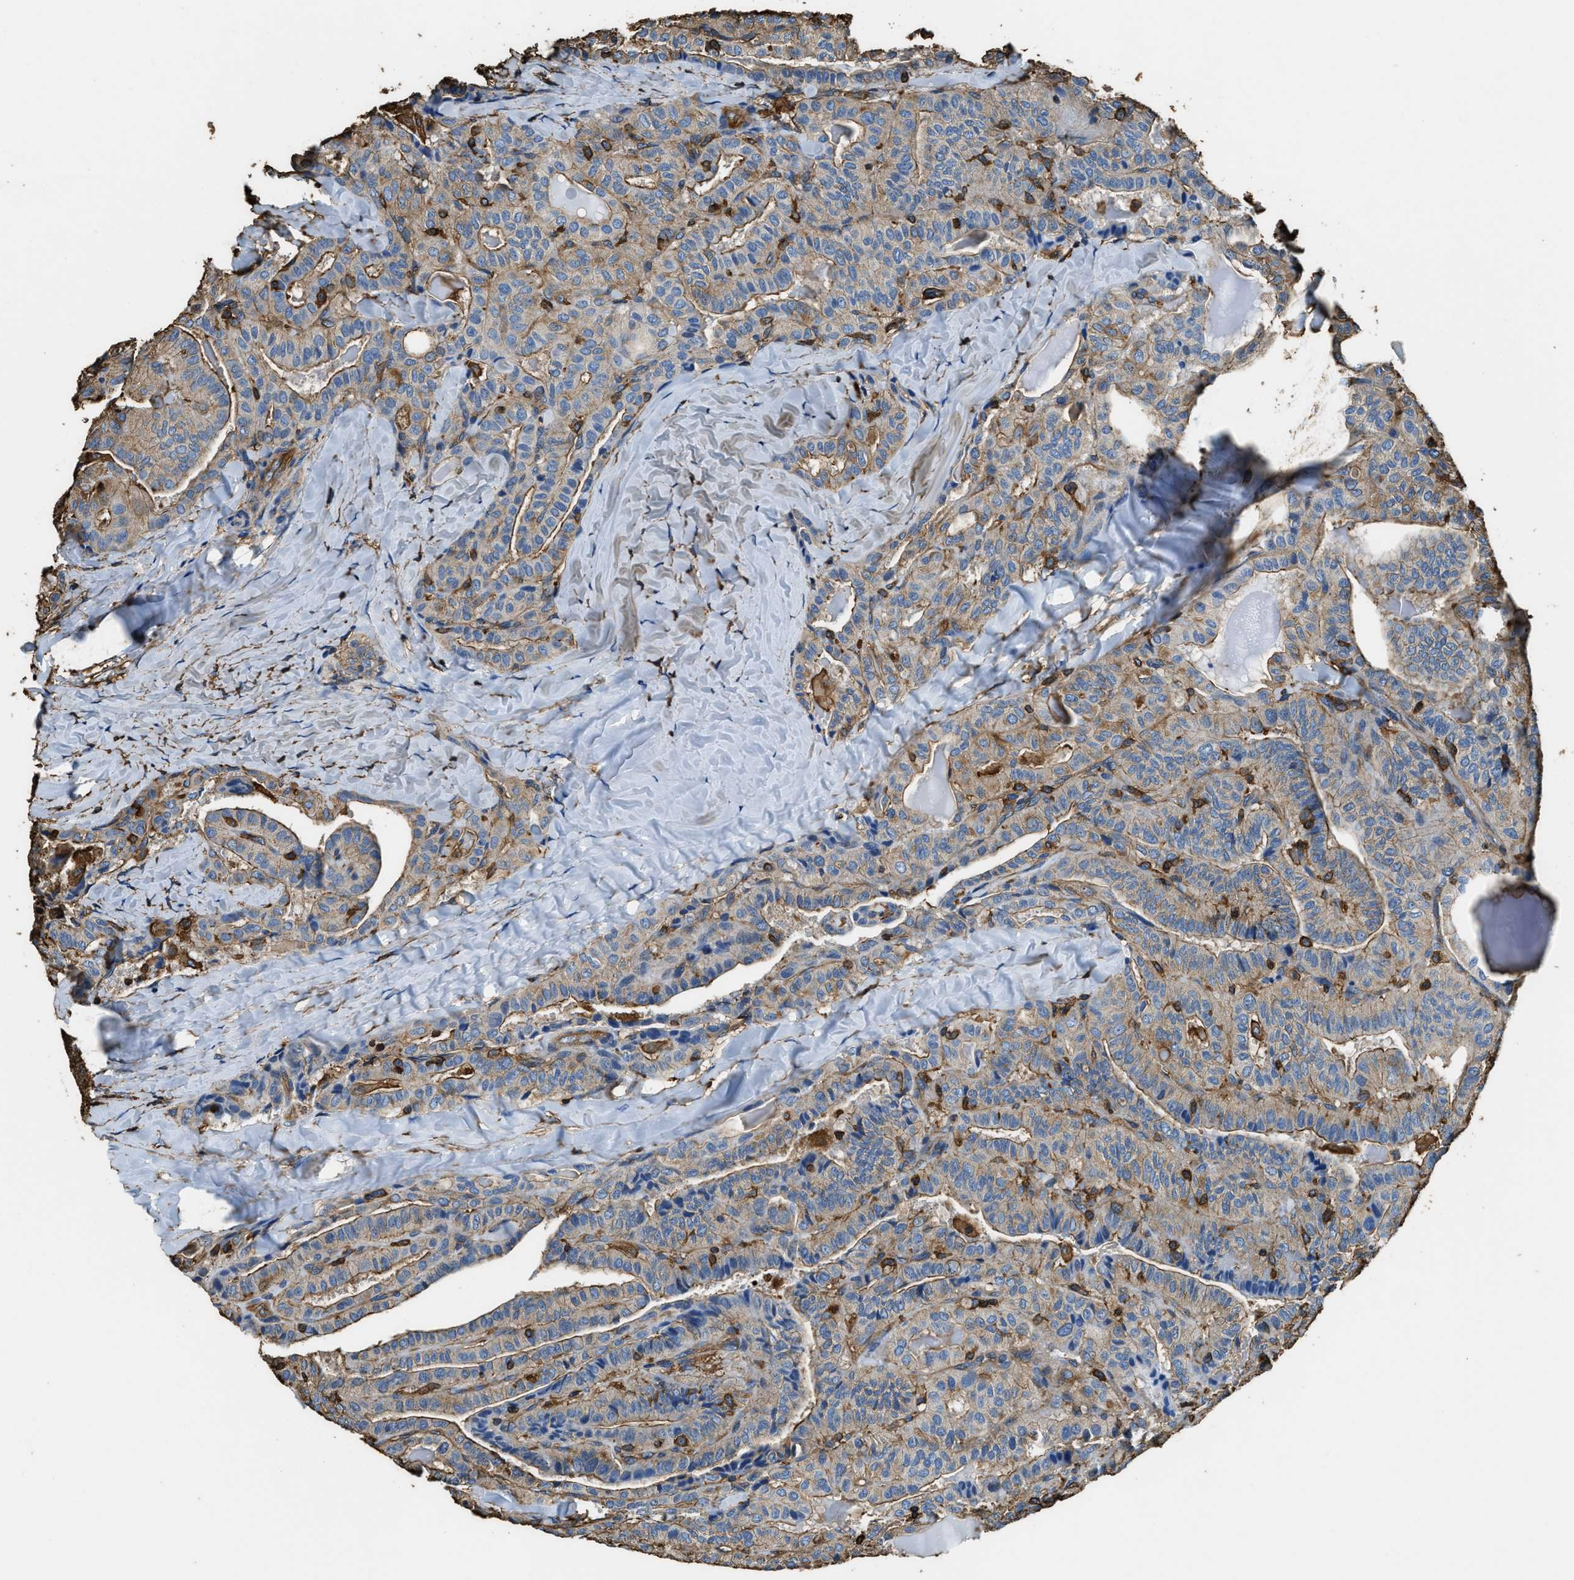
{"staining": {"intensity": "moderate", "quantity": ">75%", "location": "cytoplasmic/membranous"}, "tissue": "thyroid cancer", "cell_type": "Tumor cells", "image_type": "cancer", "snomed": [{"axis": "morphology", "description": "Papillary adenocarcinoma, NOS"}, {"axis": "topography", "description": "Thyroid gland"}], "caption": "Immunohistochemical staining of thyroid papillary adenocarcinoma shows medium levels of moderate cytoplasmic/membranous protein staining in approximately >75% of tumor cells.", "gene": "ACCS", "patient": {"sex": "male", "age": 77}}